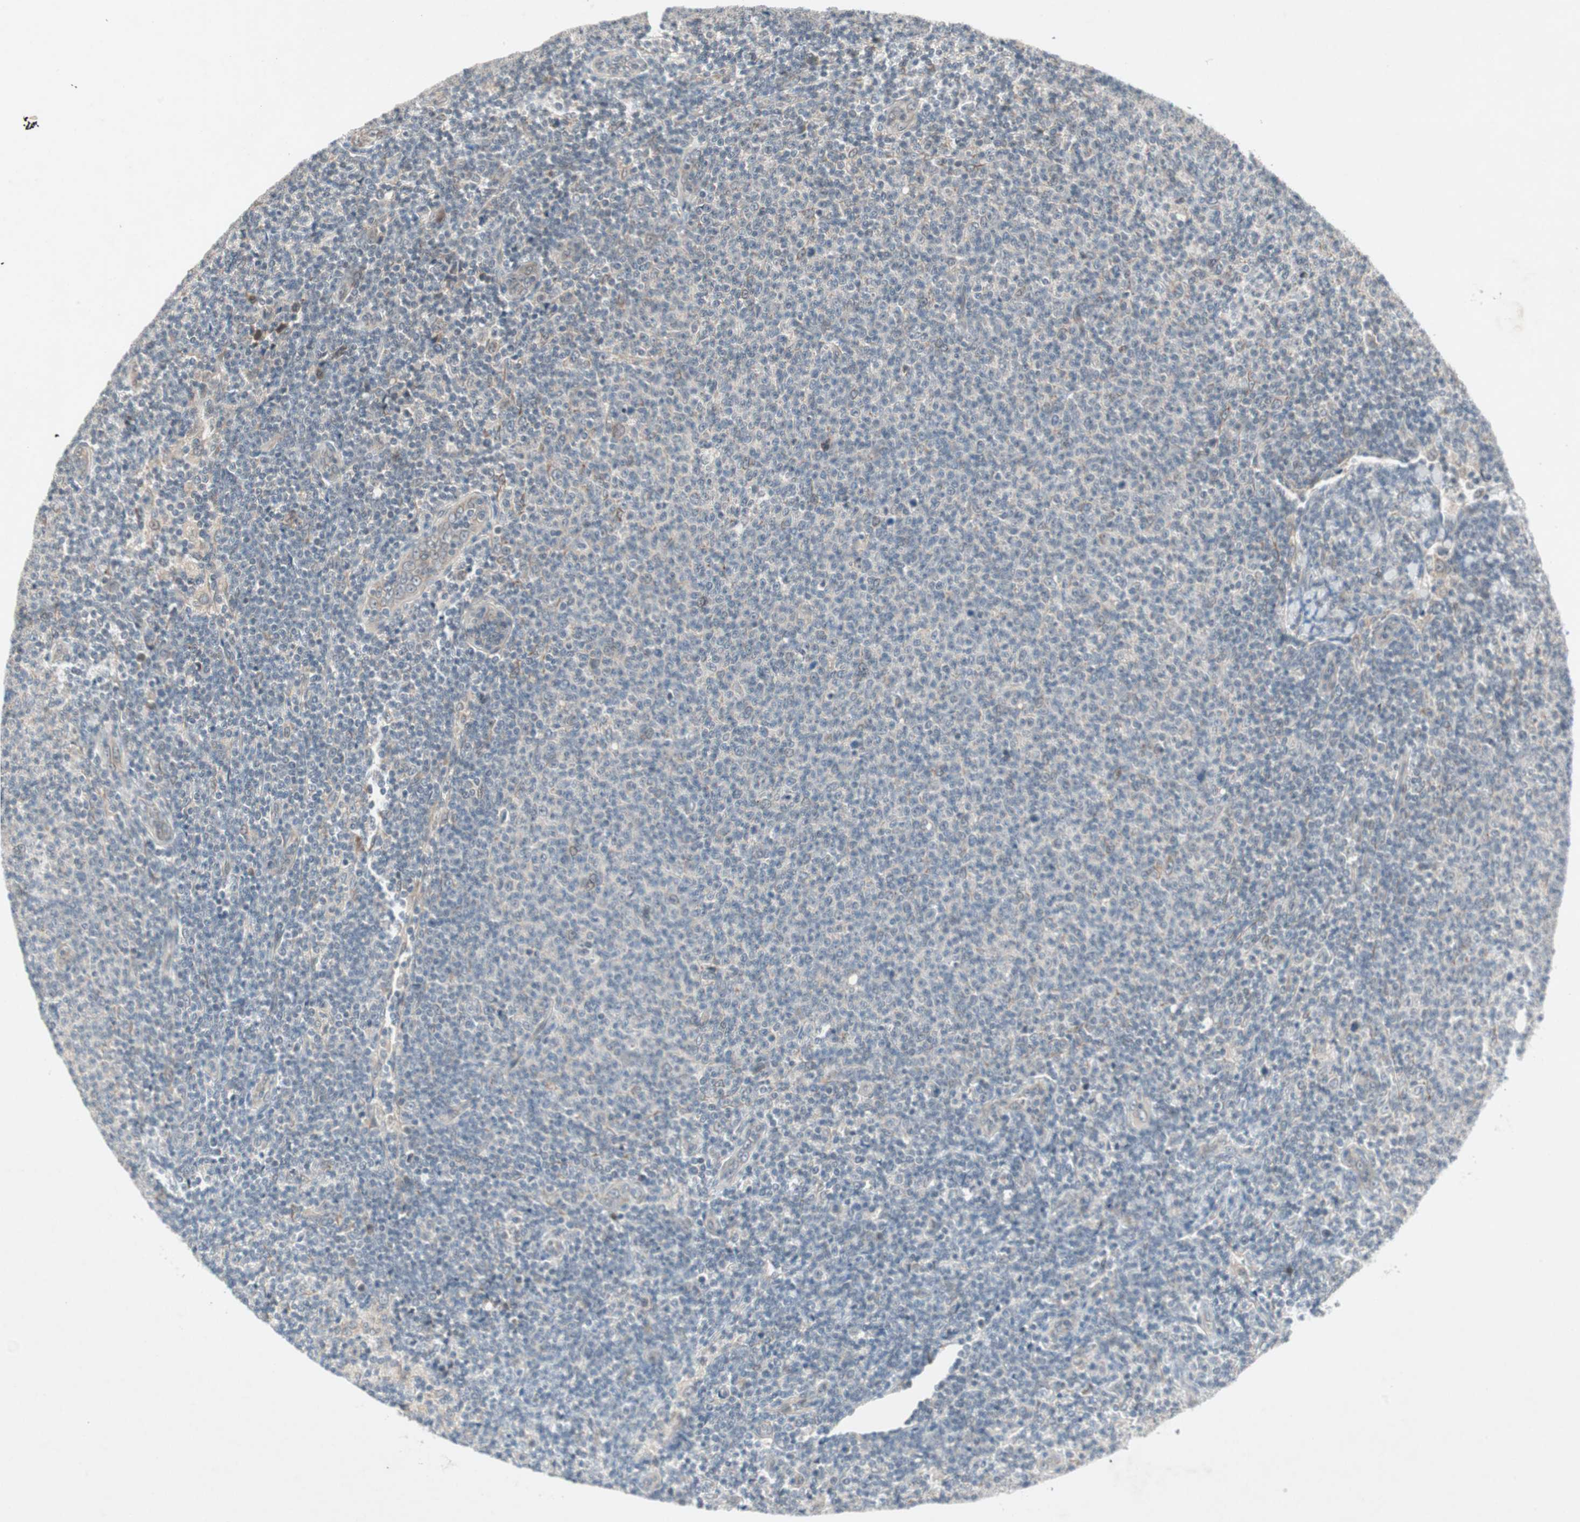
{"staining": {"intensity": "negative", "quantity": "none", "location": "none"}, "tissue": "lymphoma", "cell_type": "Tumor cells", "image_type": "cancer", "snomed": [{"axis": "morphology", "description": "Malignant lymphoma, non-Hodgkin's type, Low grade"}, {"axis": "topography", "description": "Lymph node"}], "caption": "Tumor cells show no significant protein expression in lymphoma.", "gene": "PGBD1", "patient": {"sex": "male", "age": 66}}